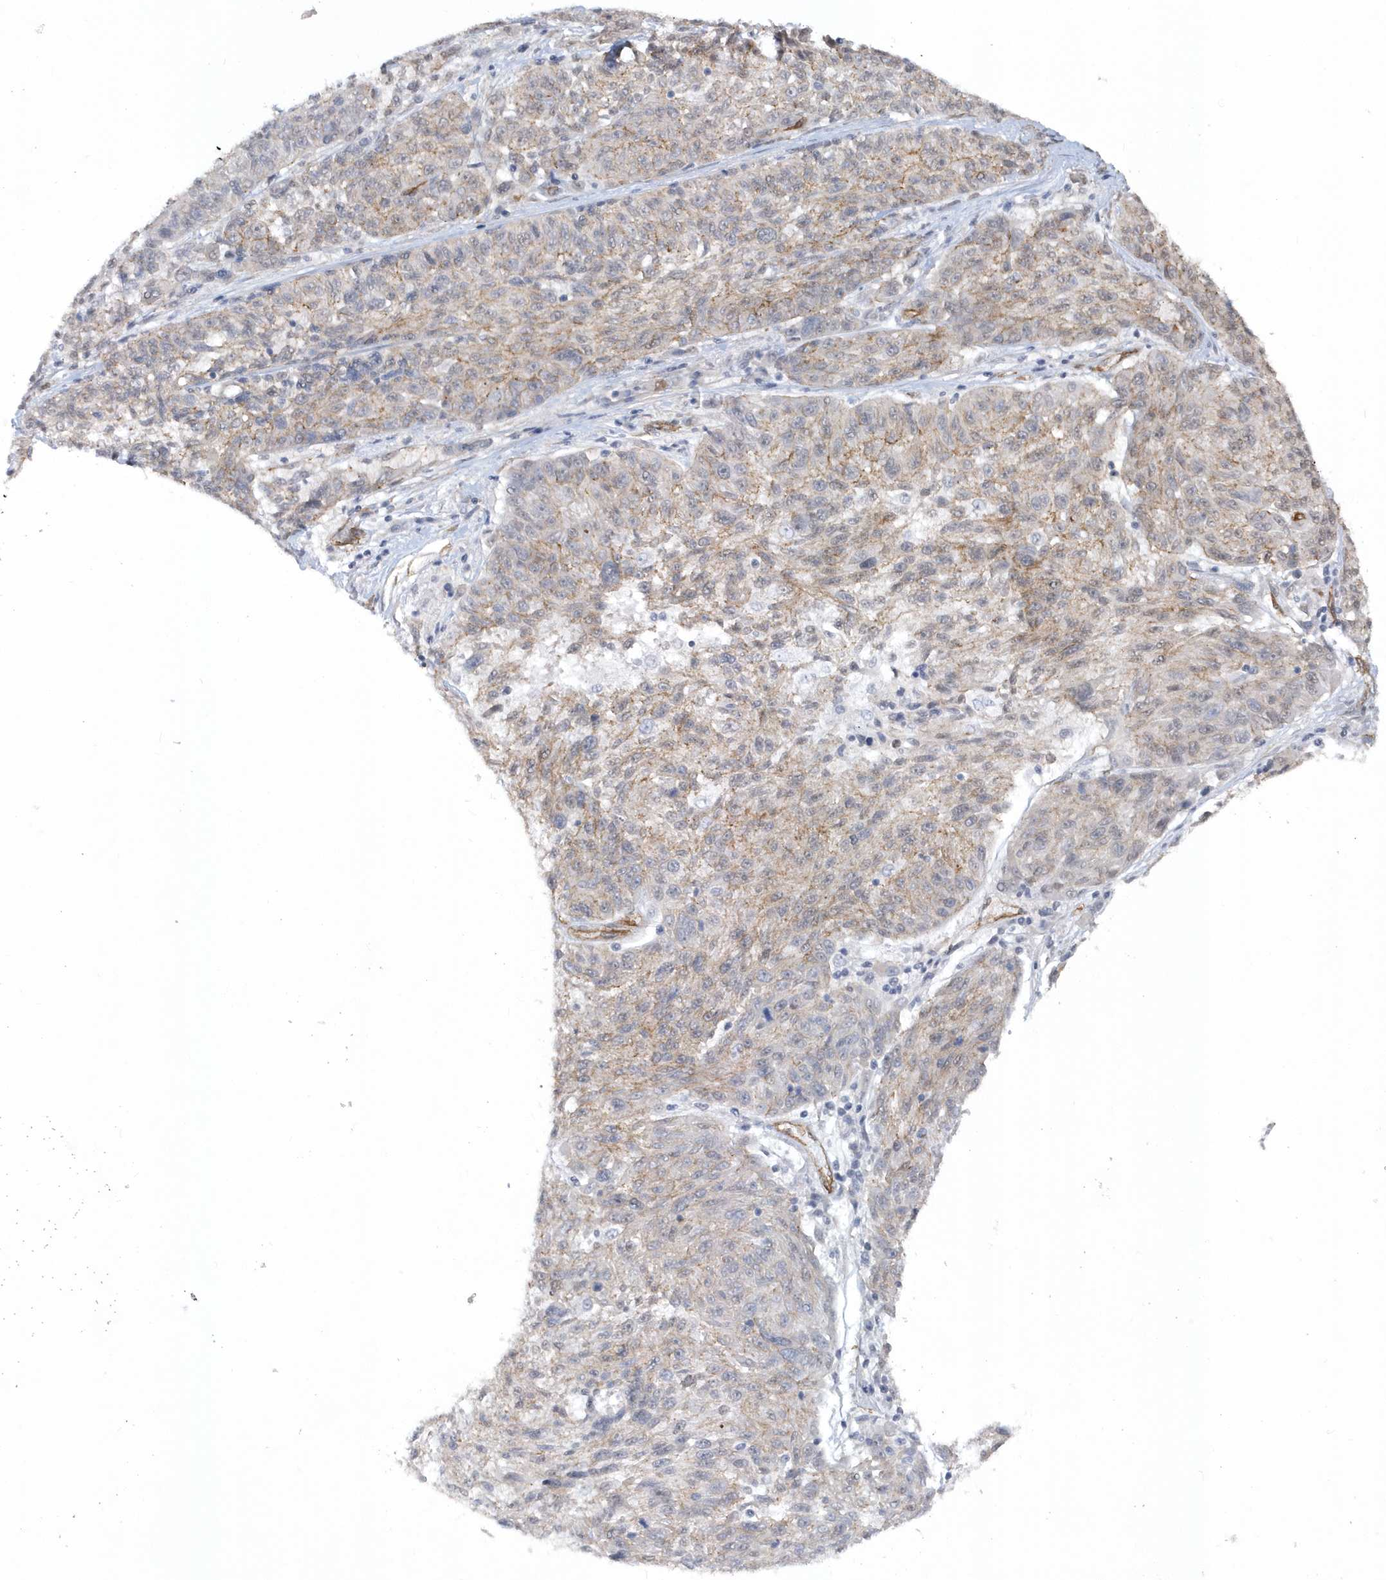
{"staining": {"intensity": "negative", "quantity": "none", "location": "none"}, "tissue": "melanoma", "cell_type": "Tumor cells", "image_type": "cancer", "snomed": [{"axis": "morphology", "description": "Malignant melanoma, NOS"}, {"axis": "topography", "description": "Skin"}], "caption": "Malignant melanoma was stained to show a protein in brown. There is no significant staining in tumor cells. Brightfield microscopy of immunohistochemistry stained with DAB (3,3'-diaminobenzidine) (brown) and hematoxylin (blue), captured at high magnification.", "gene": "RAI14", "patient": {"sex": "male", "age": 53}}